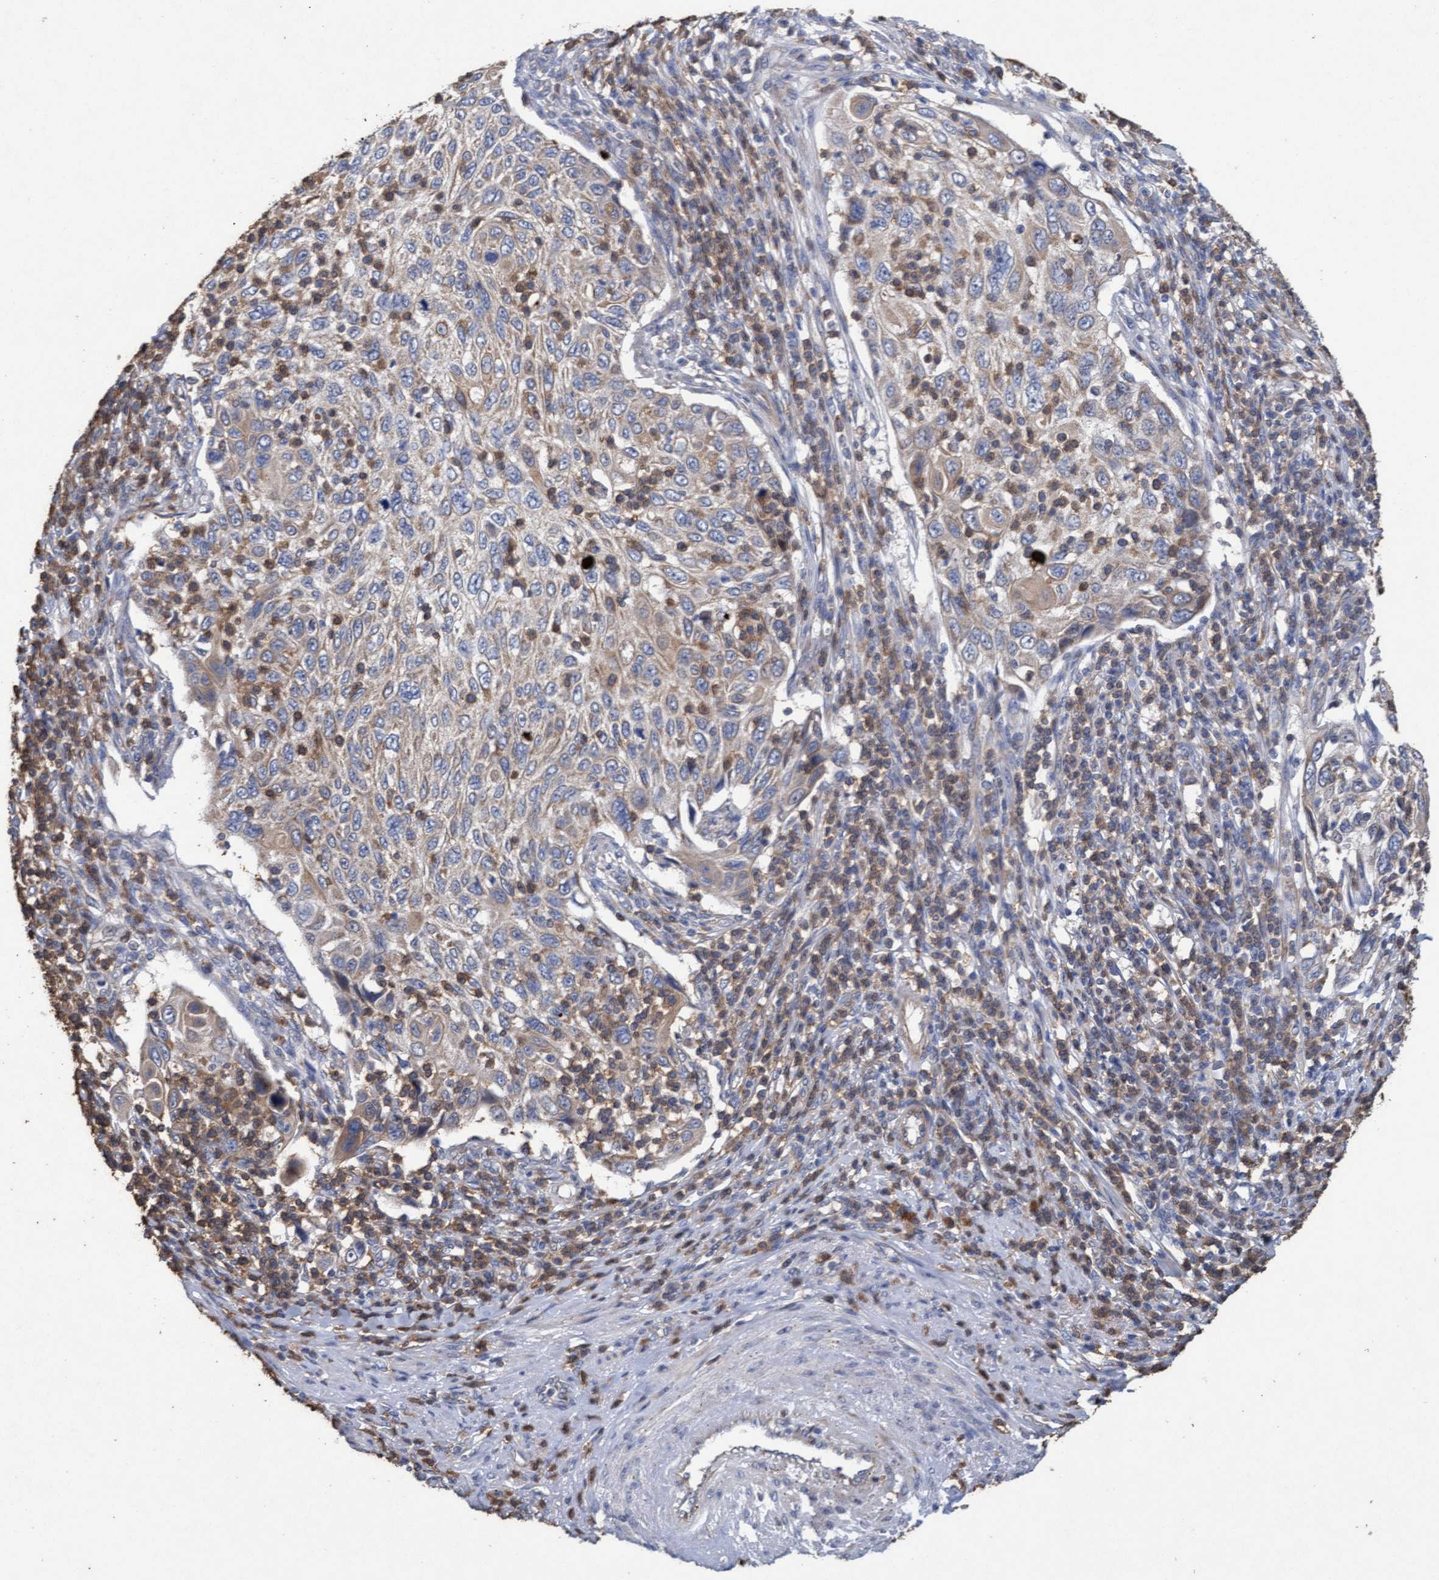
{"staining": {"intensity": "weak", "quantity": ">75%", "location": "cytoplasmic/membranous"}, "tissue": "cervical cancer", "cell_type": "Tumor cells", "image_type": "cancer", "snomed": [{"axis": "morphology", "description": "Squamous cell carcinoma, NOS"}, {"axis": "topography", "description": "Cervix"}], "caption": "Immunohistochemistry (IHC) of human cervical cancer displays low levels of weak cytoplasmic/membranous staining in about >75% of tumor cells.", "gene": "MRPL38", "patient": {"sex": "female", "age": 70}}